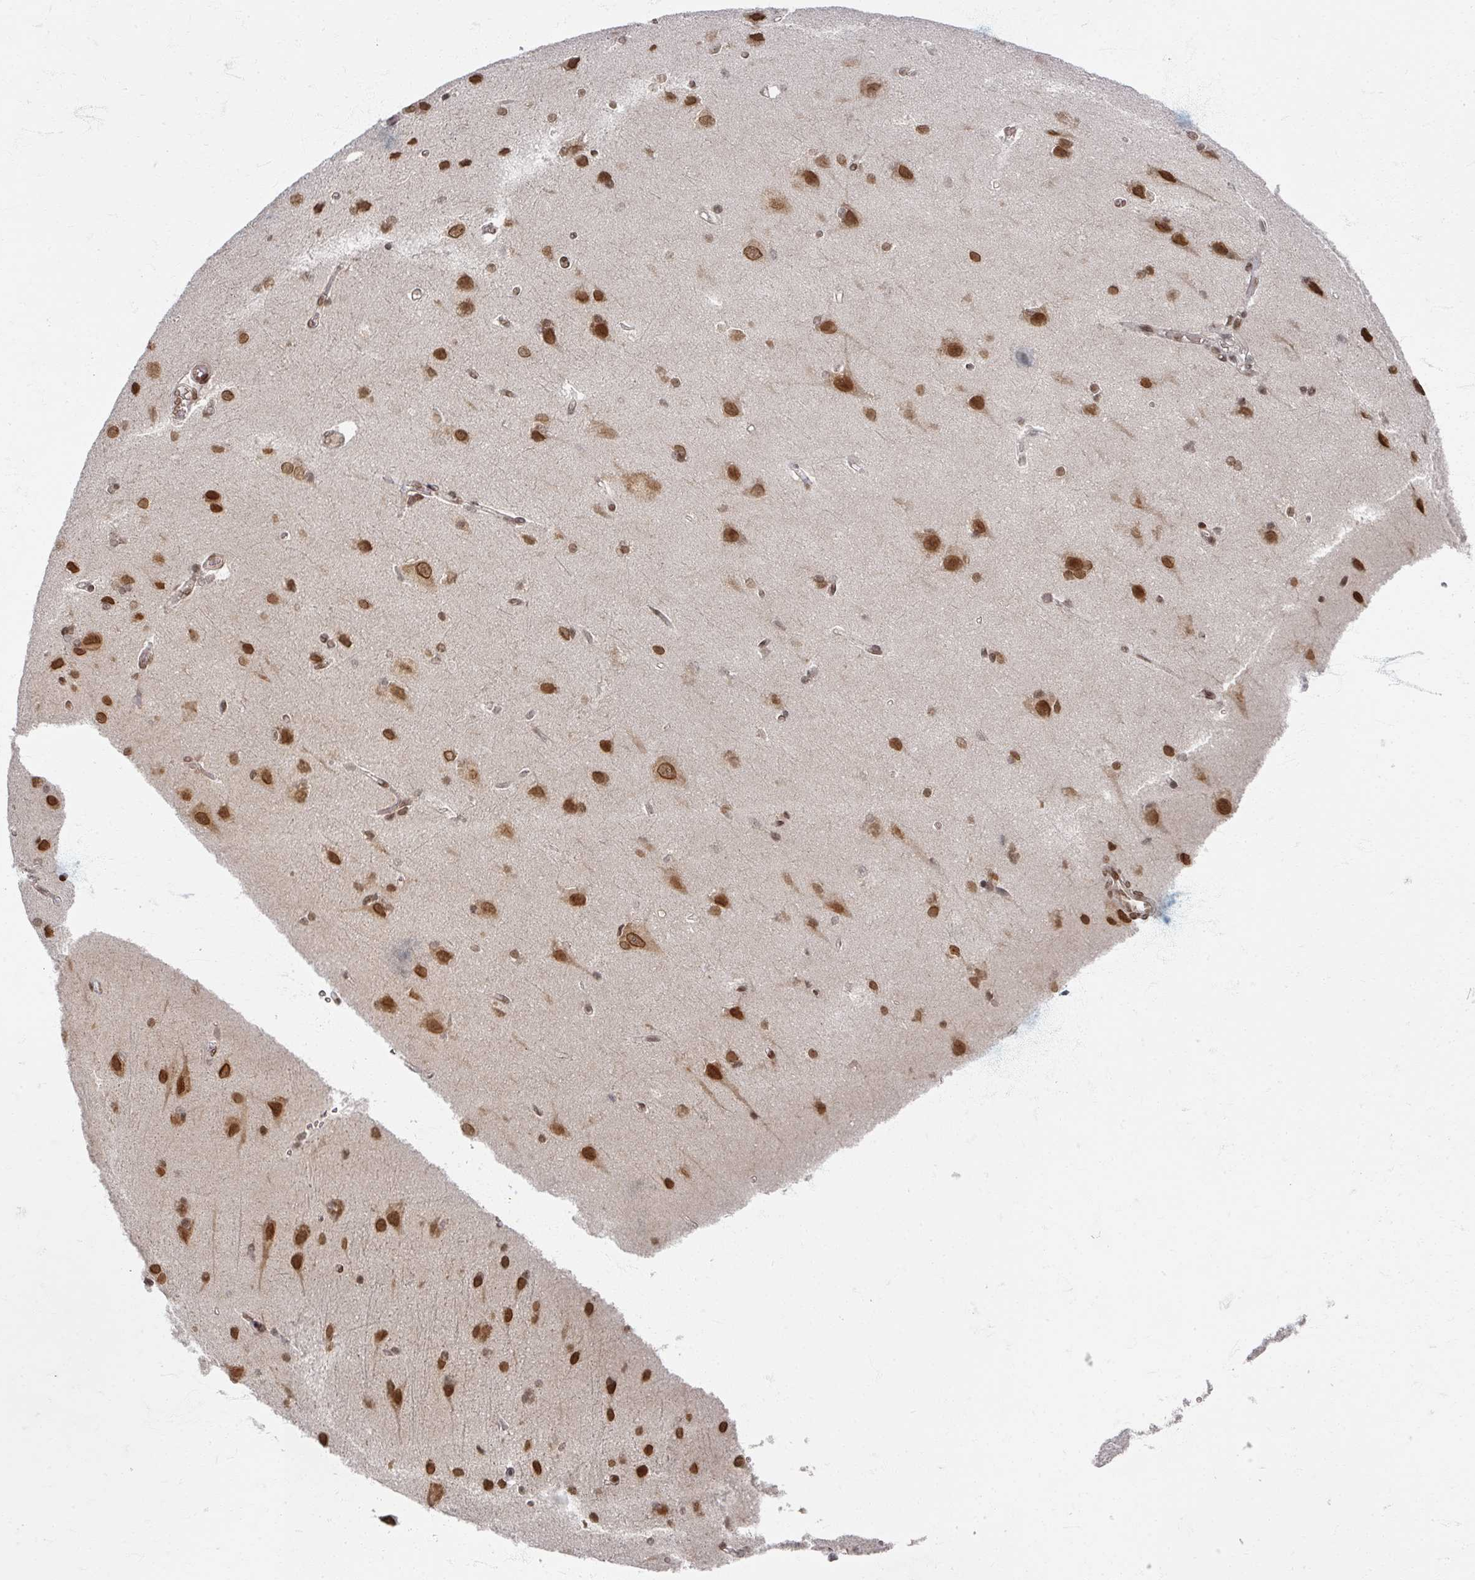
{"staining": {"intensity": "negative", "quantity": "none", "location": "none"}, "tissue": "cerebral cortex", "cell_type": "Endothelial cells", "image_type": "normal", "snomed": [{"axis": "morphology", "description": "Normal tissue, NOS"}, {"axis": "topography", "description": "Cerebral cortex"}], "caption": "Immunohistochemistry histopathology image of unremarkable cerebral cortex: cerebral cortex stained with DAB exhibits no significant protein expression in endothelial cells.", "gene": "PSKH1", "patient": {"sex": "male", "age": 37}}